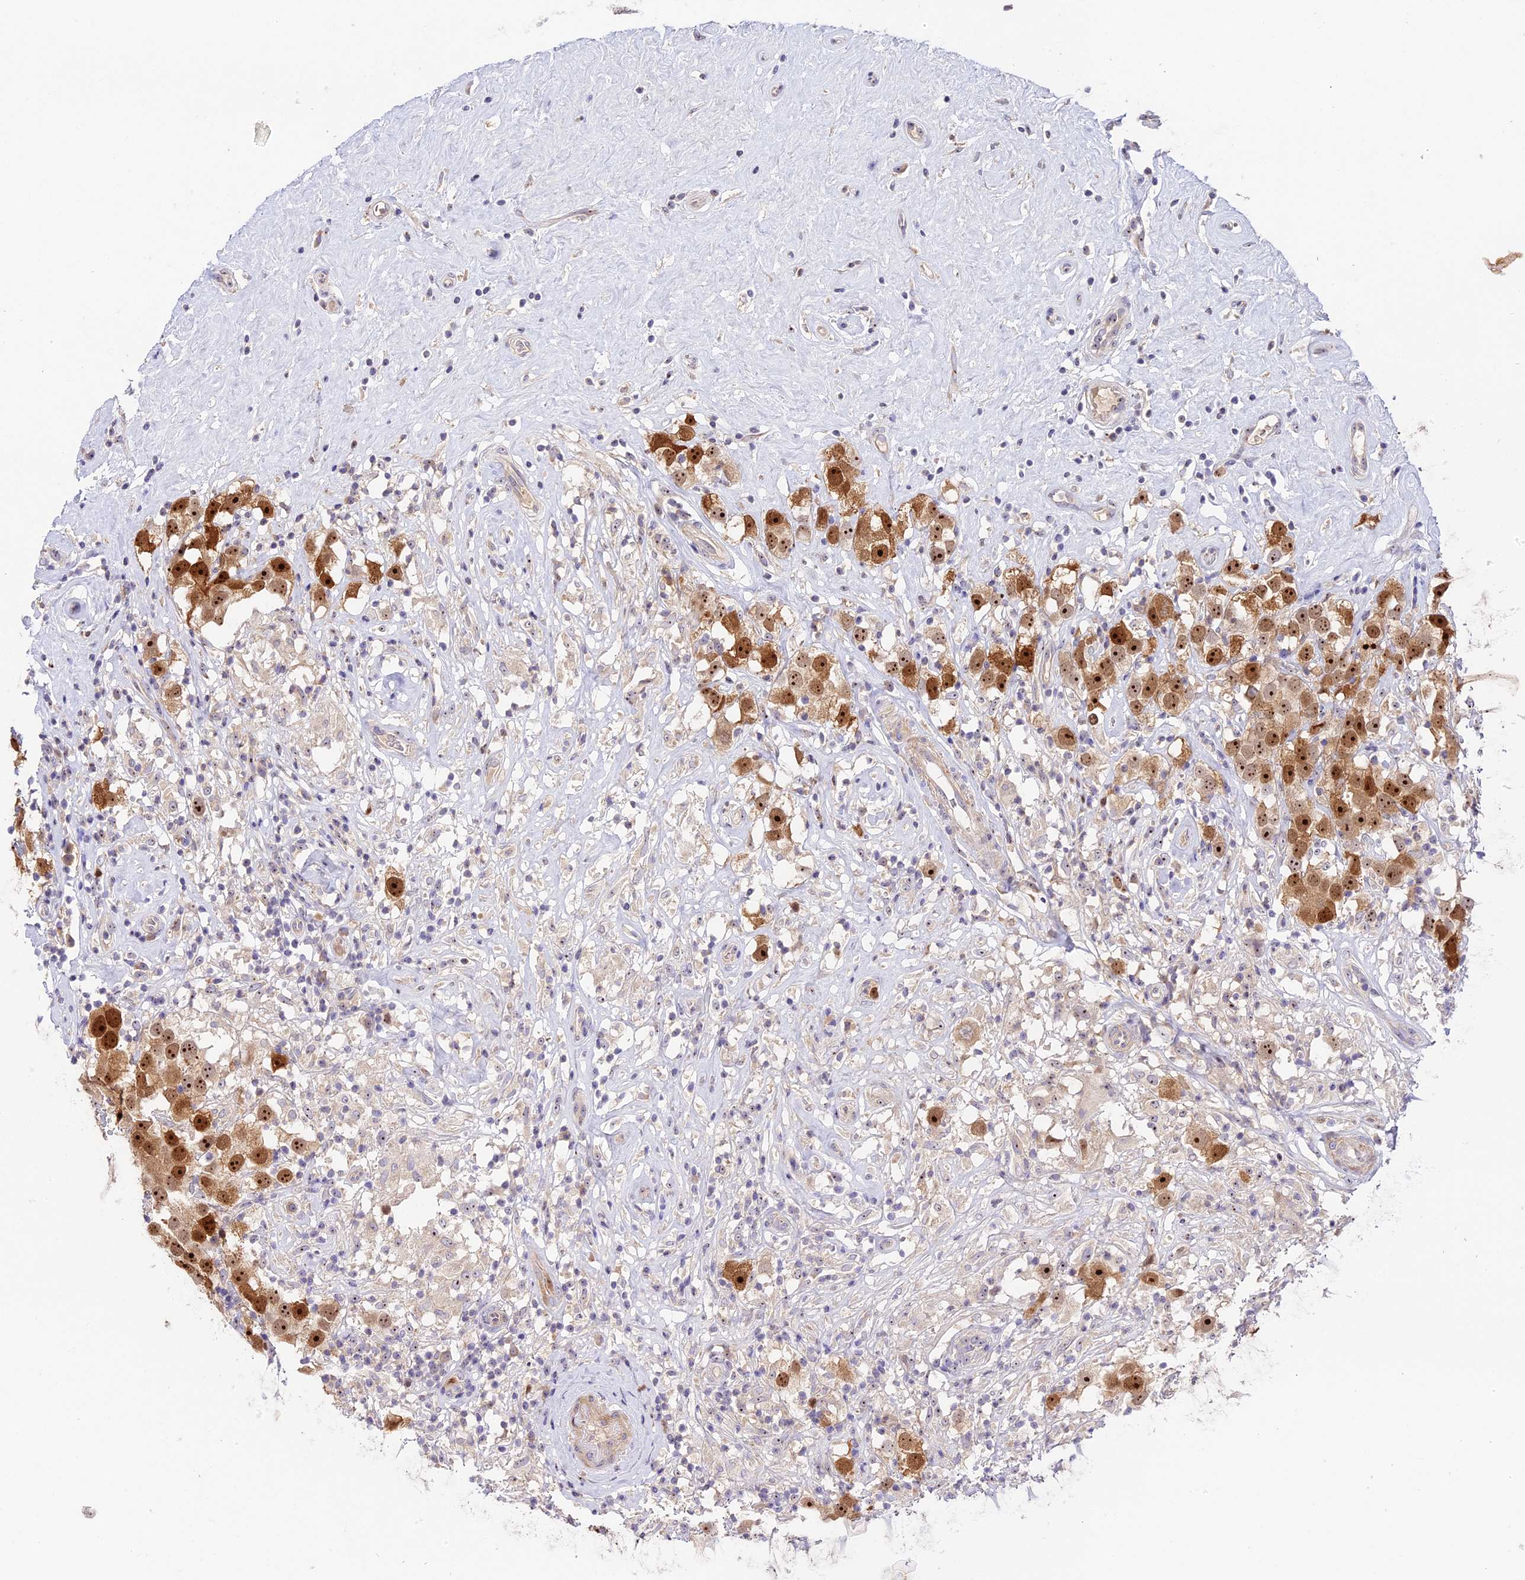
{"staining": {"intensity": "strong", "quantity": ">75%", "location": "nuclear"}, "tissue": "testis cancer", "cell_type": "Tumor cells", "image_type": "cancer", "snomed": [{"axis": "morphology", "description": "Seminoma, NOS"}, {"axis": "topography", "description": "Testis"}], "caption": "Protein staining shows strong nuclear expression in approximately >75% of tumor cells in testis seminoma.", "gene": "RAD51", "patient": {"sex": "male", "age": 49}}